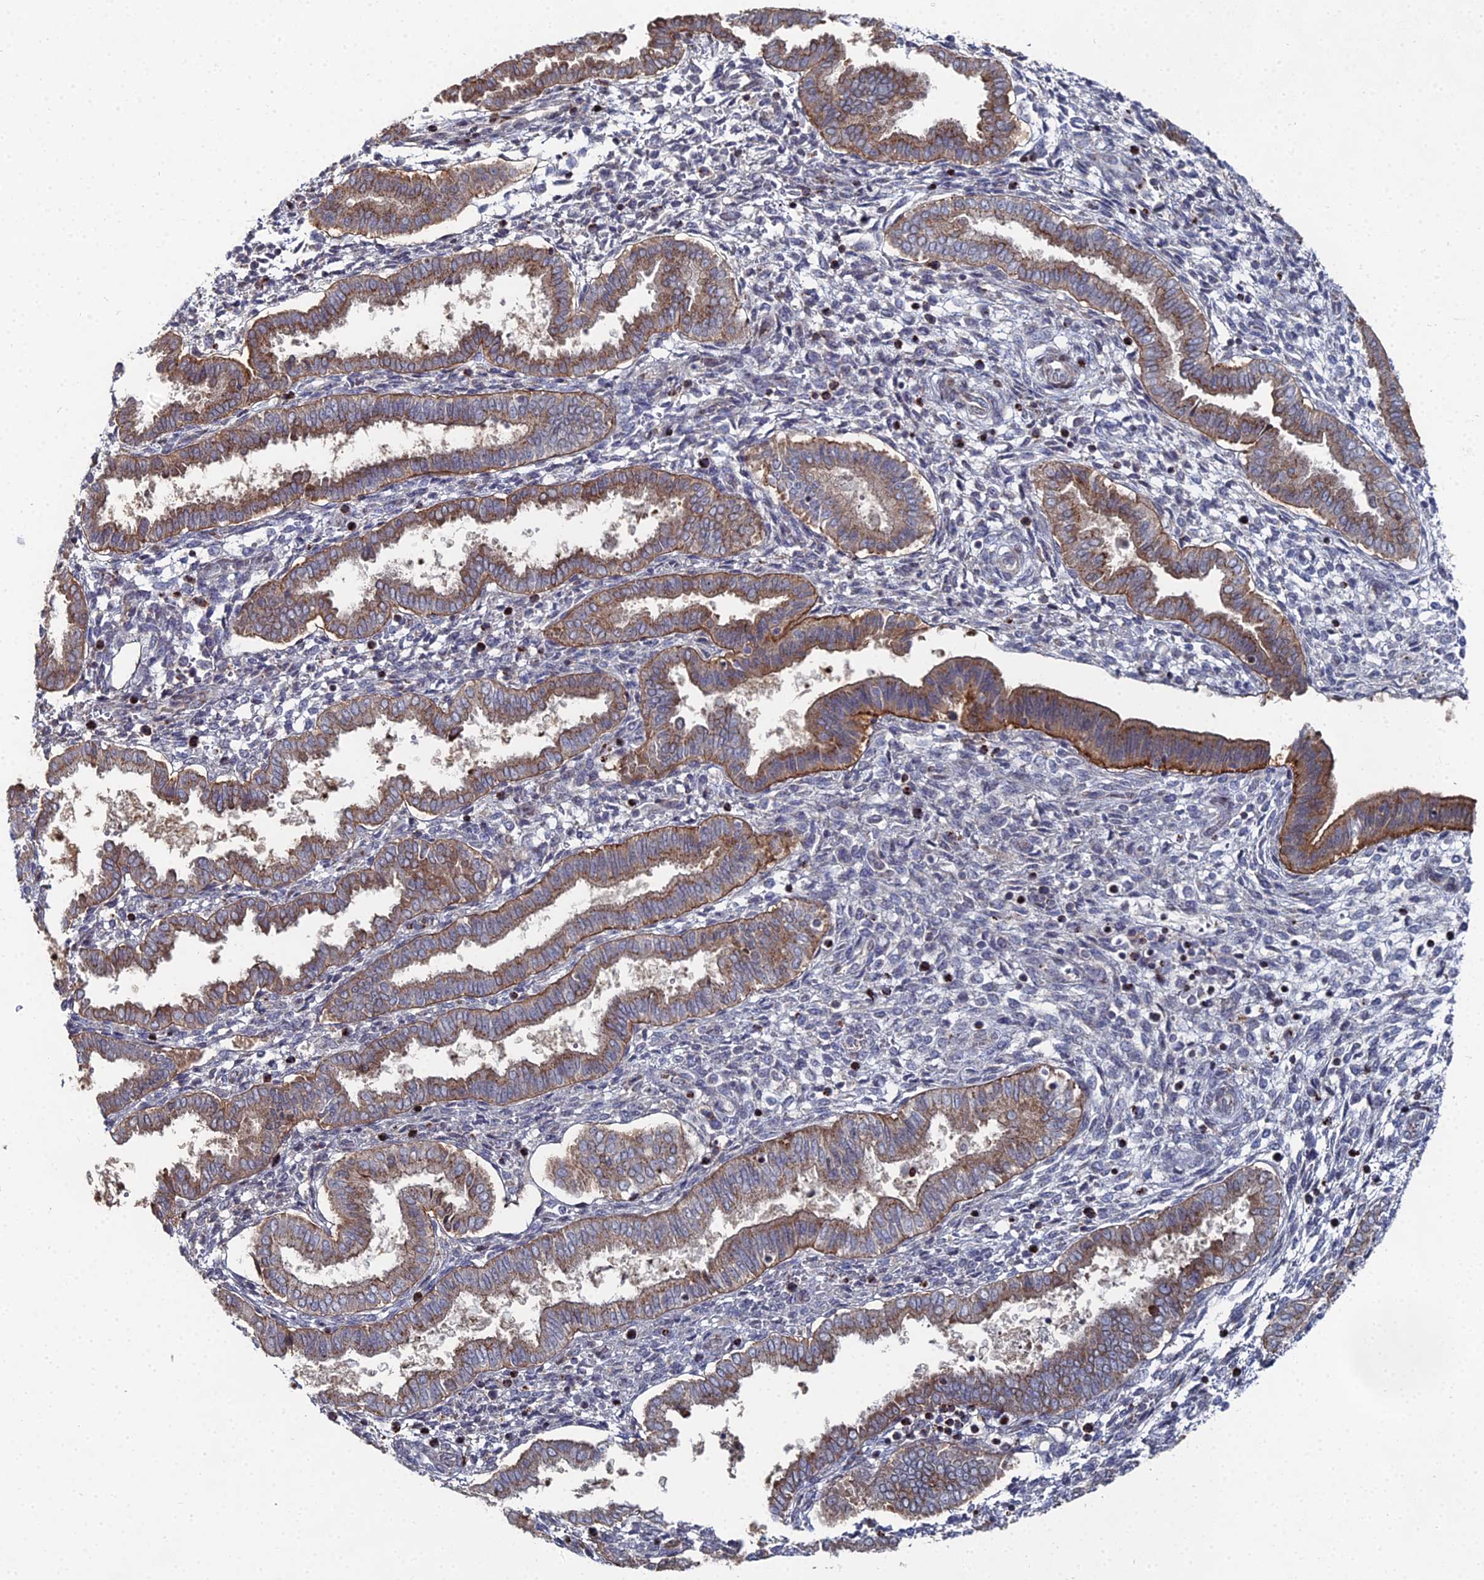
{"staining": {"intensity": "negative", "quantity": "none", "location": "none"}, "tissue": "endometrium", "cell_type": "Cells in endometrial stroma", "image_type": "normal", "snomed": [{"axis": "morphology", "description": "Normal tissue, NOS"}, {"axis": "topography", "description": "Endometrium"}], "caption": "DAB immunohistochemical staining of normal endometrium exhibits no significant expression in cells in endometrial stroma.", "gene": "SGMS1", "patient": {"sex": "female", "age": 24}}